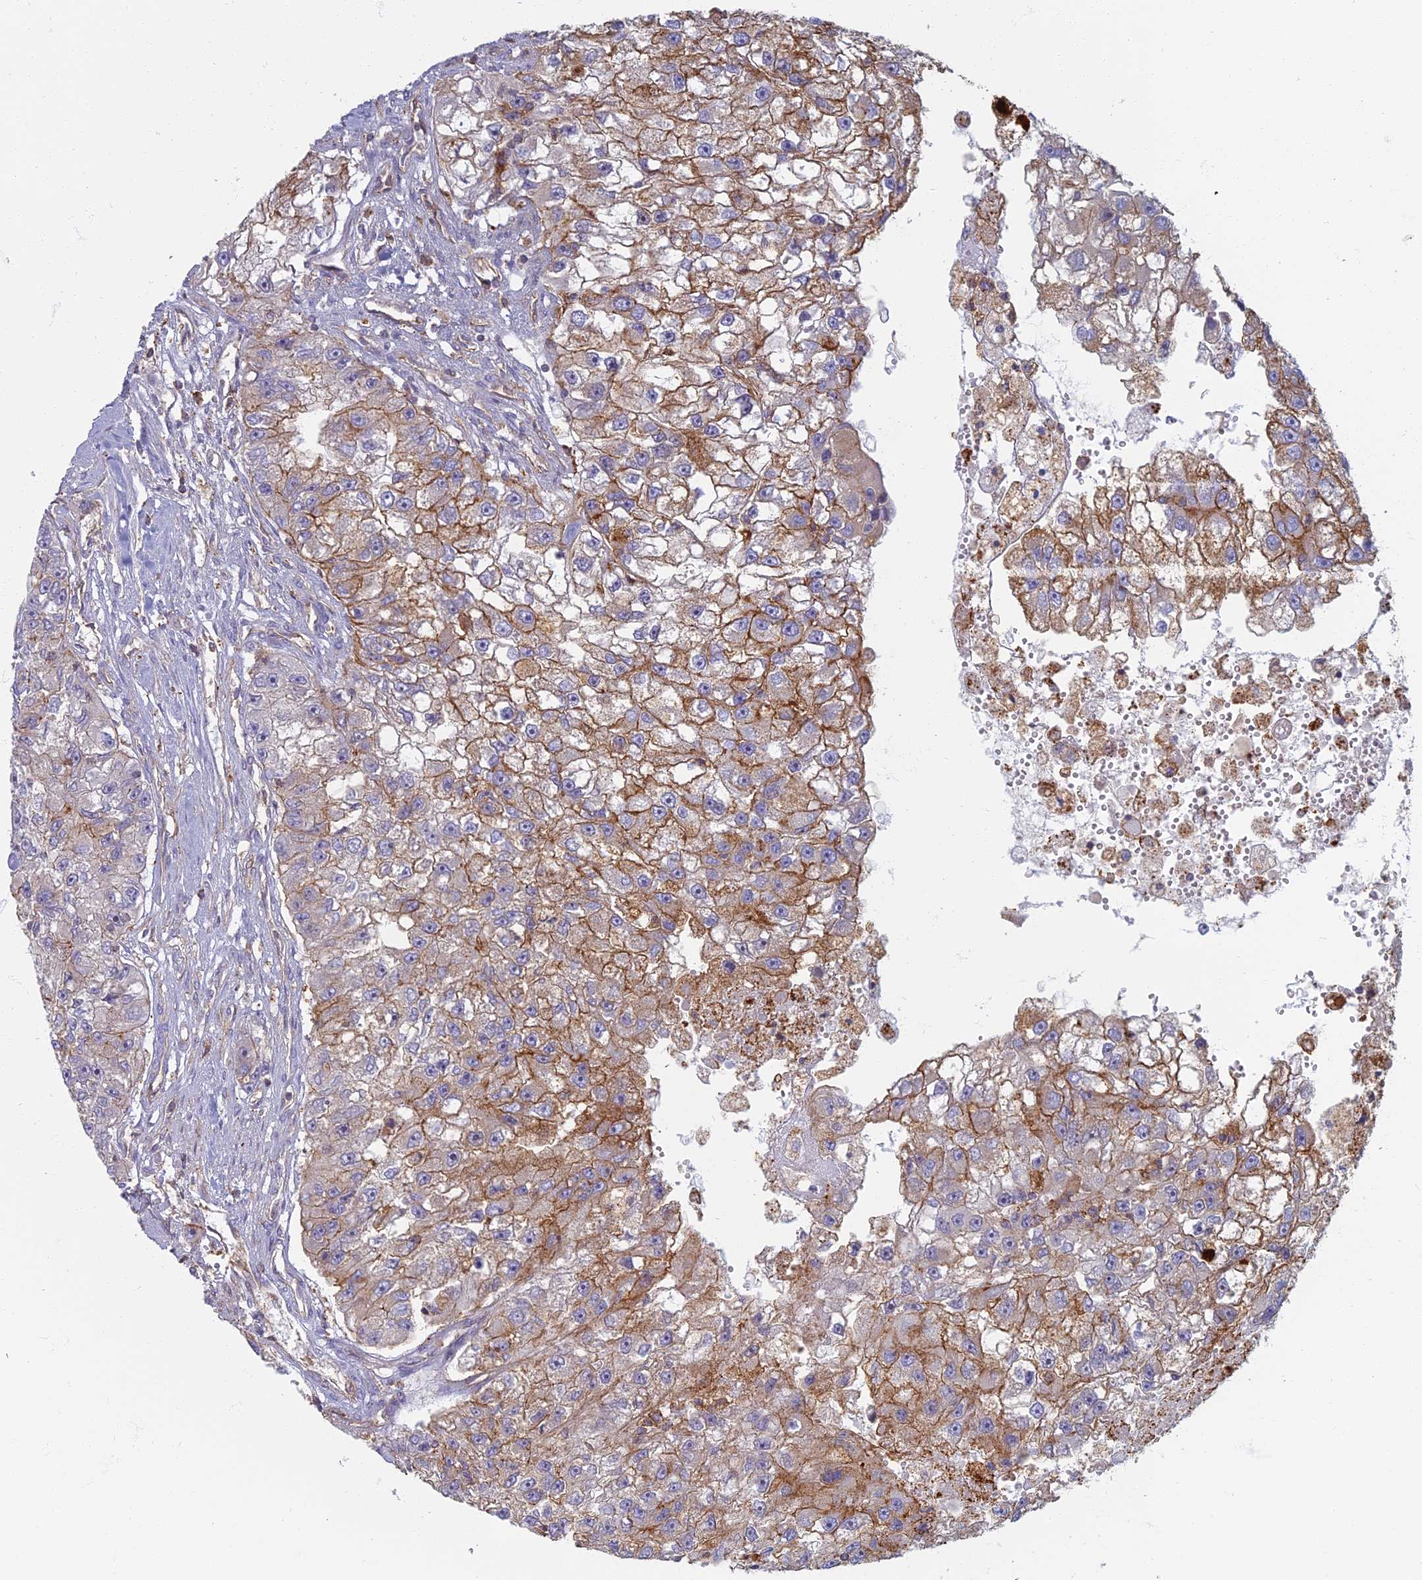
{"staining": {"intensity": "moderate", "quantity": "25%-75%", "location": "cytoplasmic/membranous"}, "tissue": "renal cancer", "cell_type": "Tumor cells", "image_type": "cancer", "snomed": [{"axis": "morphology", "description": "Adenocarcinoma, NOS"}, {"axis": "topography", "description": "Kidney"}], "caption": "An immunohistochemistry (IHC) histopathology image of tumor tissue is shown. Protein staining in brown shows moderate cytoplasmic/membranous positivity in renal adenocarcinoma within tumor cells.", "gene": "CHMP4B", "patient": {"sex": "male", "age": 63}}